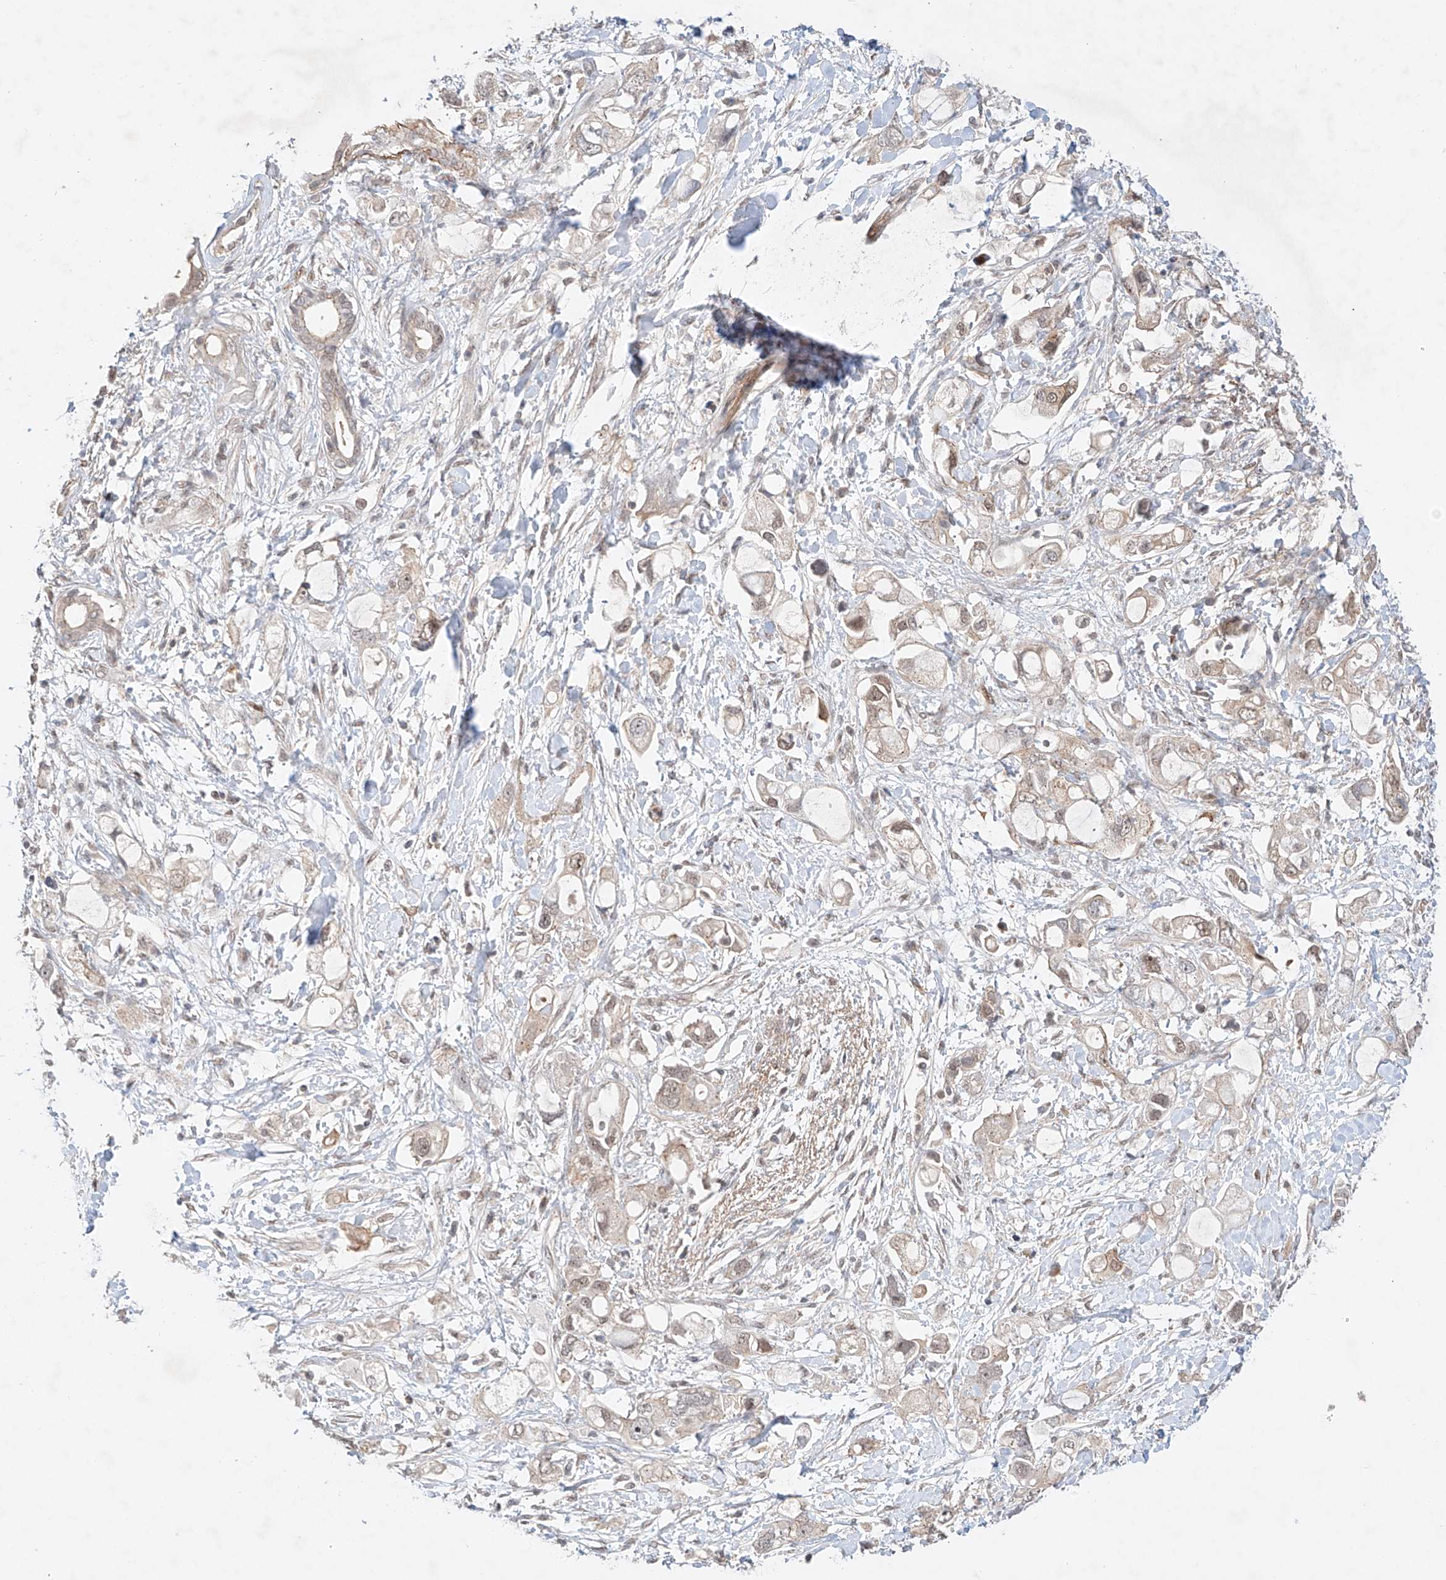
{"staining": {"intensity": "weak", "quantity": "<25%", "location": "cytoplasmic/membranous"}, "tissue": "pancreatic cancer", "cell_type": "Tumor cells", "image_type": "cancer", "snomed": [{"axis": "morphology", "description": "Adenocarcinoma, NOS"}, {"axis": "topography", "description": "Pancreas"}], "caption": "A micrograph of pancreatic adenocarcinoma stained for a protein shows no brown staining in tumor cells. (DAB (3,3'-diaminobenzidine) immunohistochemistry (IHC) visualized using brightfield microscopy, high magnification).", "gene": "TSR2", "patient": {"sex": "female", "age": 56}}